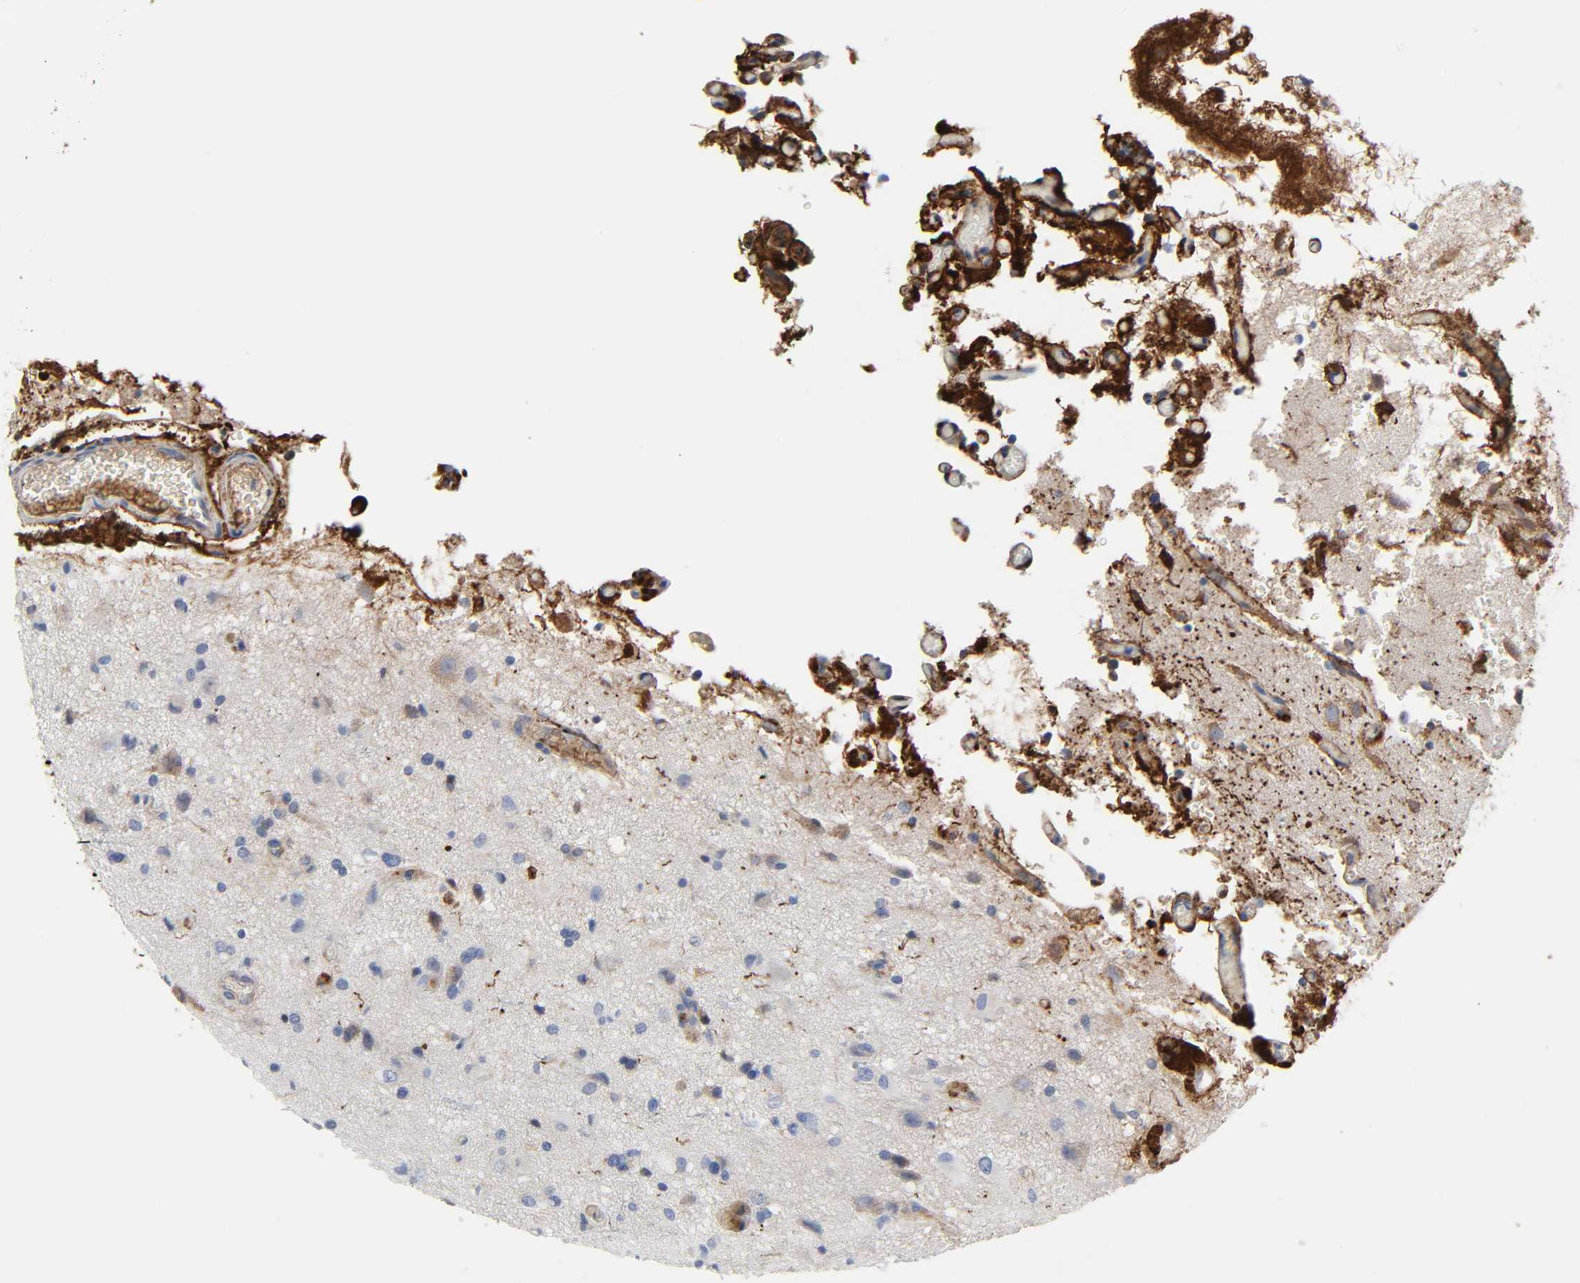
{"staining": {"intensity": "negative", "quantity": "none", "location": "none"}, "tissue": "glioma", "cell_type": "Tumor cells", "image_type": "cancer", "snomed": [{"axis": "morphology", "description": "Glioma, malignant, High grade"}, {"axis": "topography", "description": "Brain"}], "caption": "The immunohistochemistry (IHC) histopathology image has no significant staining in tumor cells of malignant glioma (high-grade) tissue.", "gene": "FBLN1", "patient": {"sex": "male", "age": 47}}